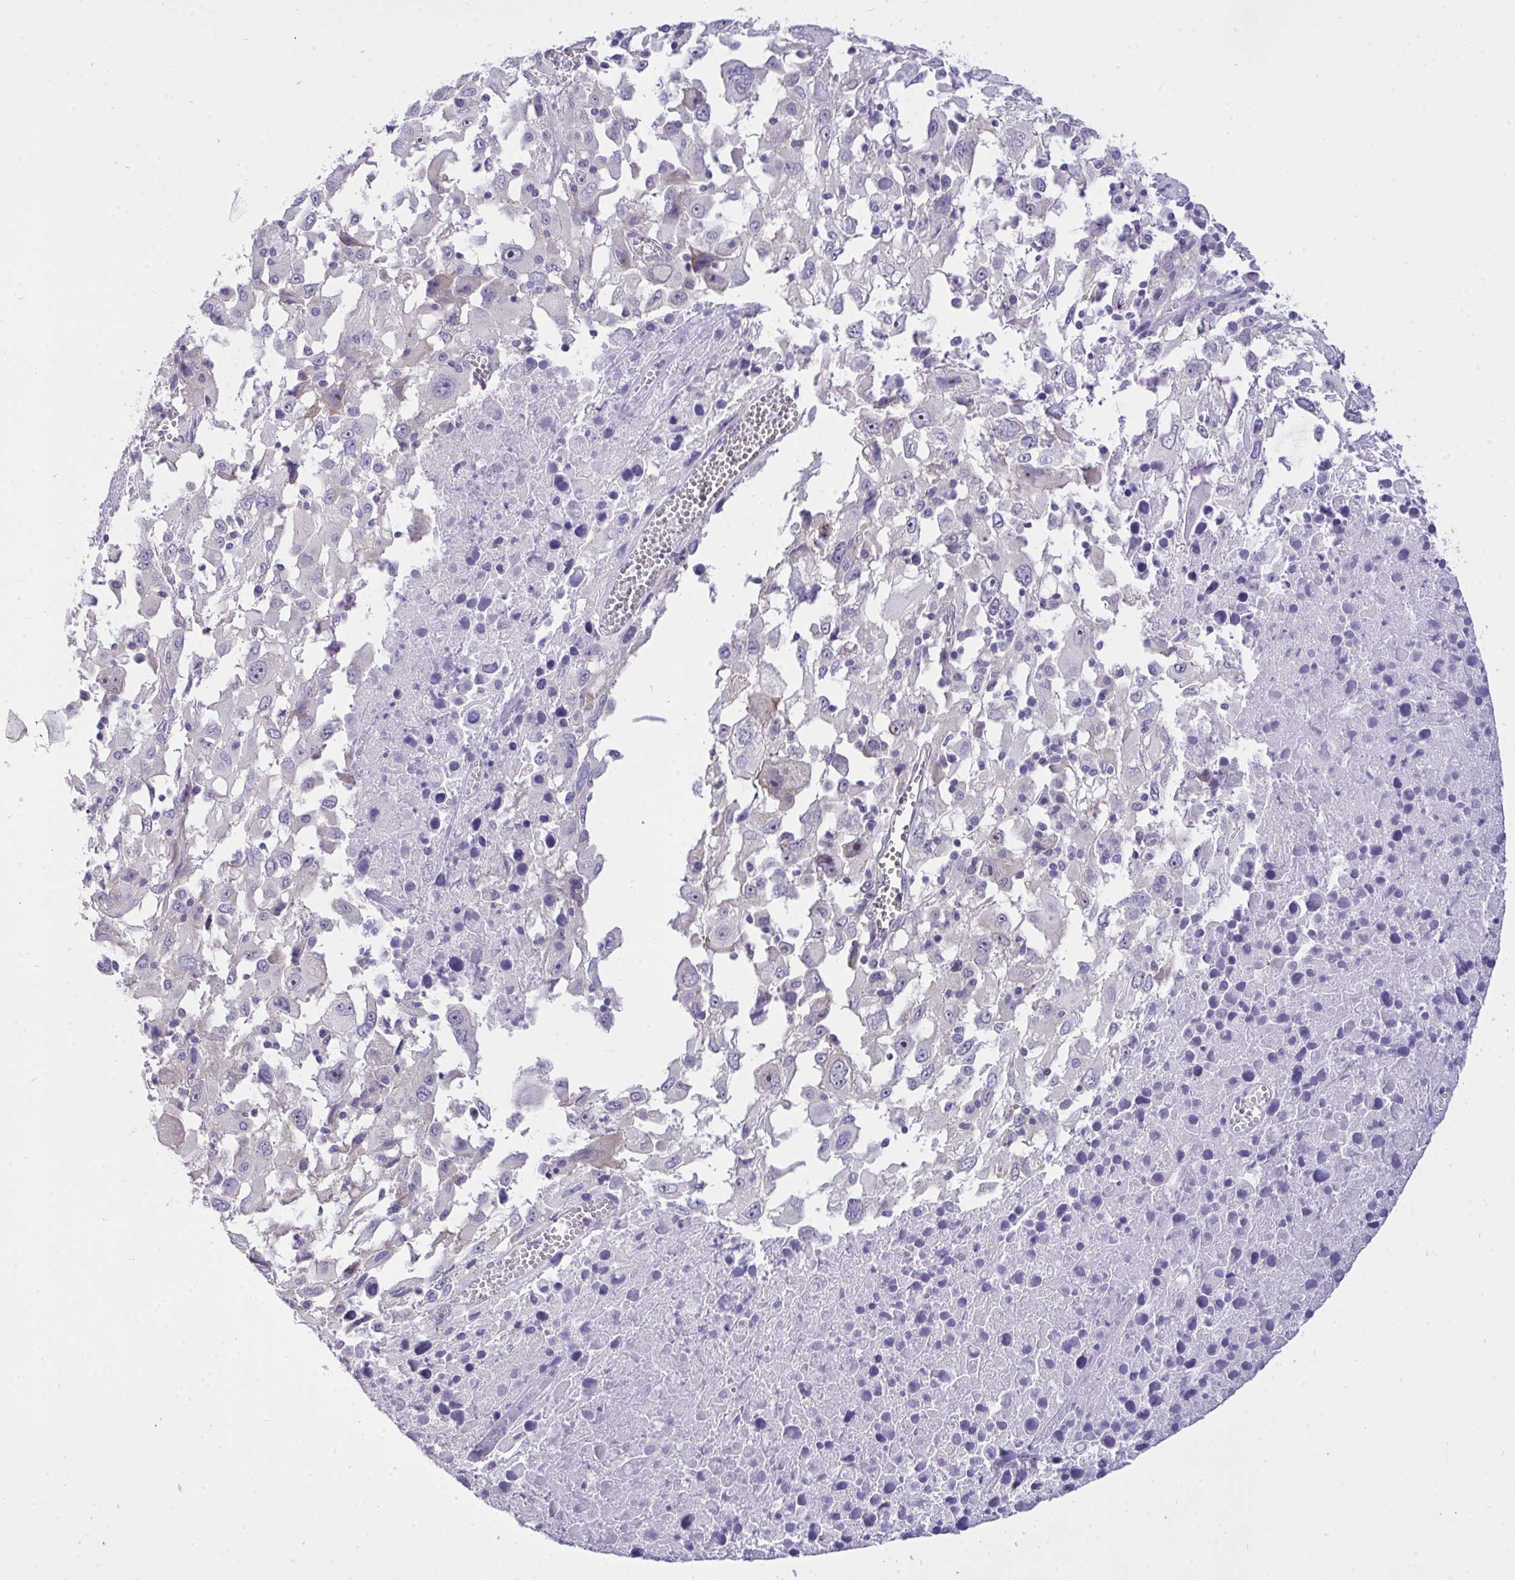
{"staining": {"intensity": "negative", "quantity": "none", "location": "none"}, "tissue": "melanoma", "cell_type": "Tumor cells", "image_type": "cancer", "snomed": [{"axis": "morphology", "description": "Malignant melanoma, Metastatic site"}, {"axis": "topography", "description": "Soft tissue"}], "caption": "DAB (3,3'-diaminobenzidine) immunohistochemical staining of melanoma shows no significant positivity in tumor cells. The staining is performed using DAB brown chromogen with nuclei counter-stained in using hematoxylin.", "gene": "VGLL3", "patient": {"sex": "male", "age": 50}}